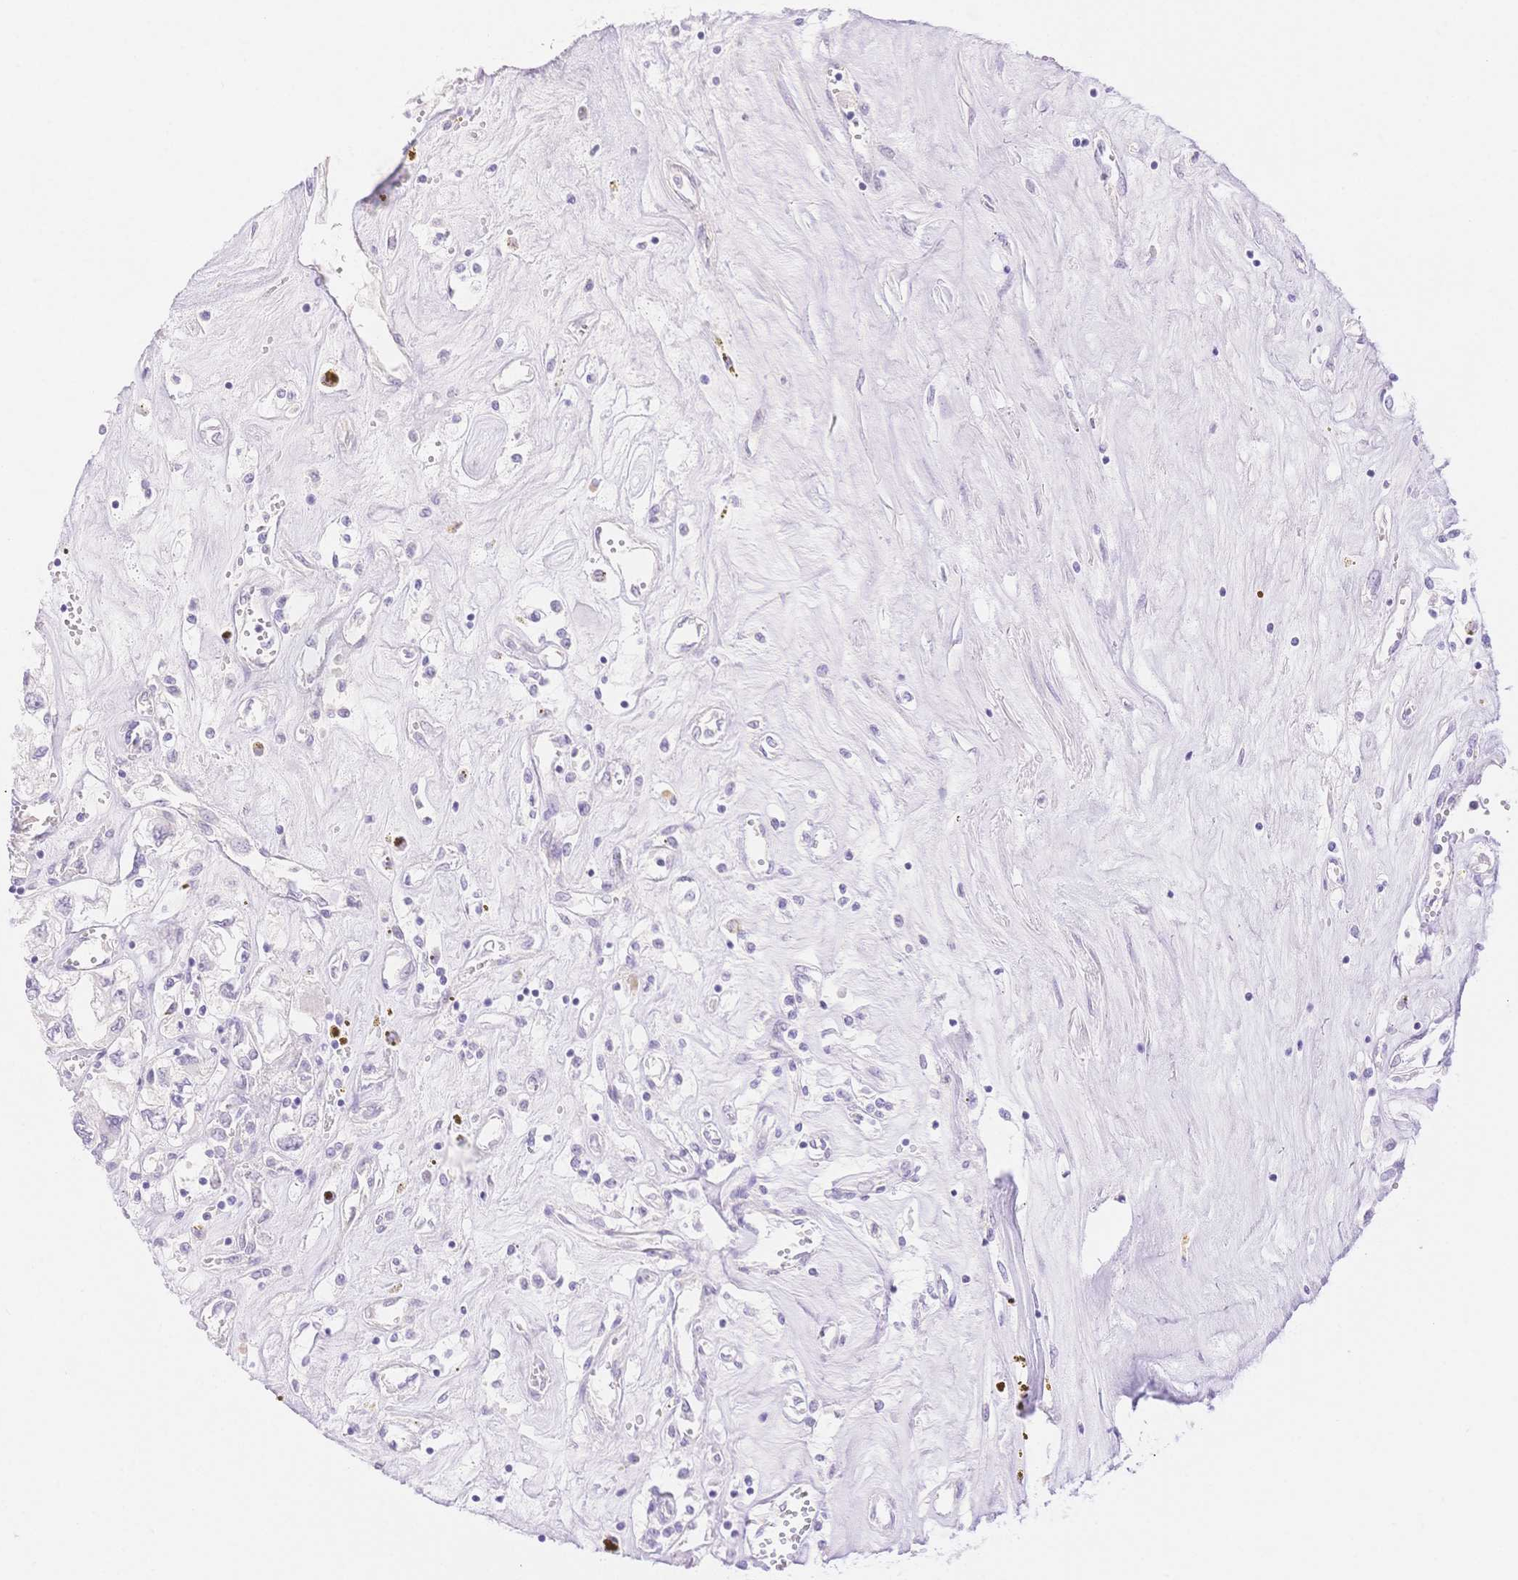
{"staining": {"intensity": "negative", "quantity": "none", "location": "none"}, "tissue": "renal cancer", "cell_type": "Tumor cells", "image_type": "cancer", "snomed": [{"axis": "morphology", "description": "Adenocarcinoma, NOS"}, {"axis": "topography", "description": "Kidney"}], "caption": "There is no significant positivity in tumor cells of renal cancer.", "gene": "WDR54", "patient": {"sex": "female", "age": 59}}